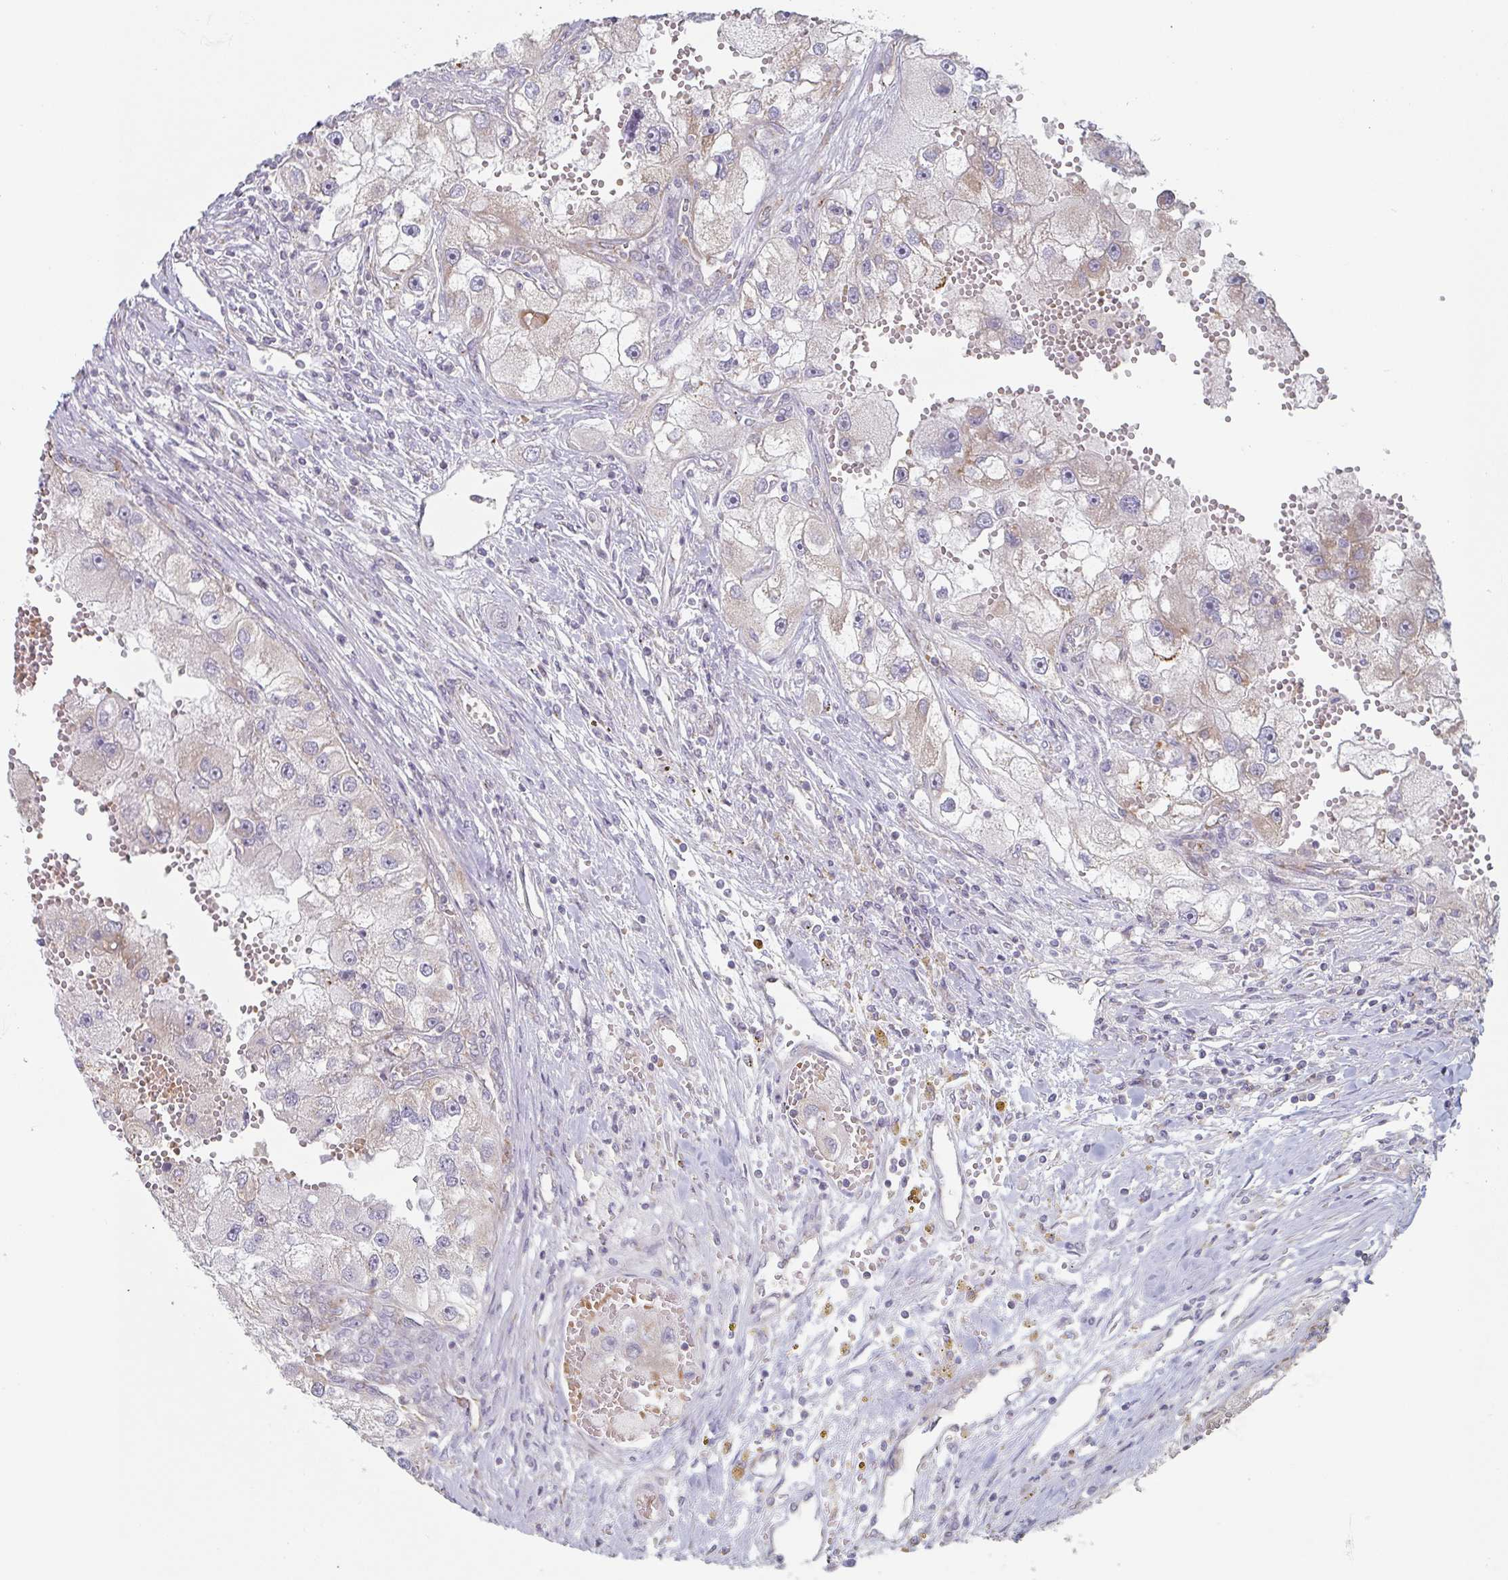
{"staining": {"intensity": "weak", "quantity": "<25%", "location": "cytoplasmic/membranous"}, "tissue": "renal cancer", "cell_type": "Tumor cells", "image_type": "cancer", "snomed": [{"axis": "morphology", "description": "Adenocarcinoma, NOS"}, {"axis": "topography", "description": "Kidney"}], "caption": "This micrograph is of adenocarcinoma (renal) stained with immunohistochemistry (IHC) to label a protein in brown with the nuclei are counter-stained blue. There is no expression in tumor cells.", "gene": "ZNF526", "patient": {"sex": "male", "age": 63}}